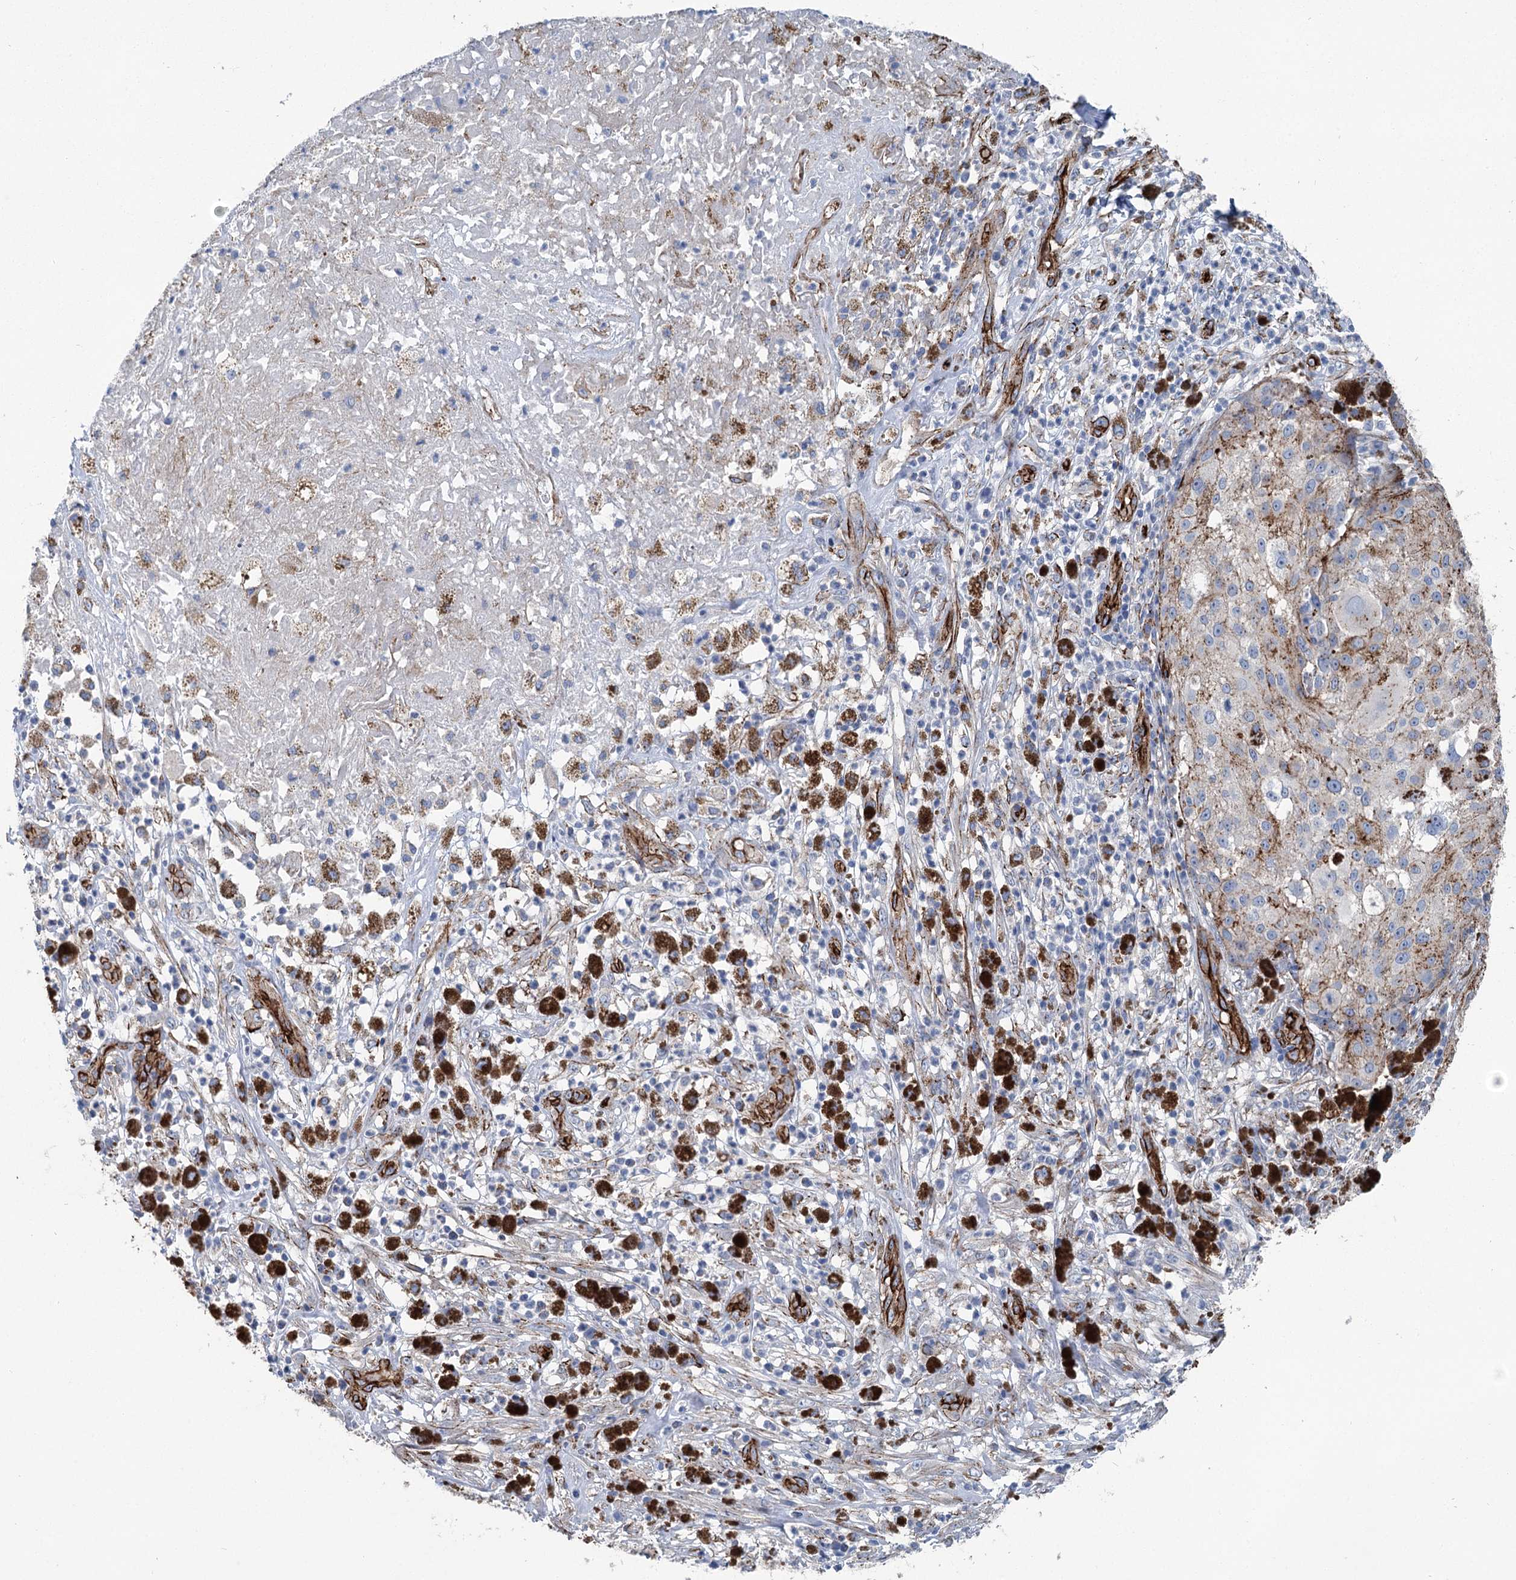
{"staining": {"intensity": "negative", "quantity": "none", "location": "none"}, "tissue": "melanoma", "cell_type": "Tumor cells", "image_type": "cancer", "snomed": [{"axis": "morphology", "description": "Necrosis, NOS"}, {"axis": "morphology", "description": "Malignant melanoma, NOS"}, {"axis": "topography", "description": "Skin"}], "caption": "Human malignant melanoma stained for a protein using immunohistochemistry shows no staining in tumor cells.", "gene": "IQSEC1", "patient": {"sex": "female", "age": 87}}